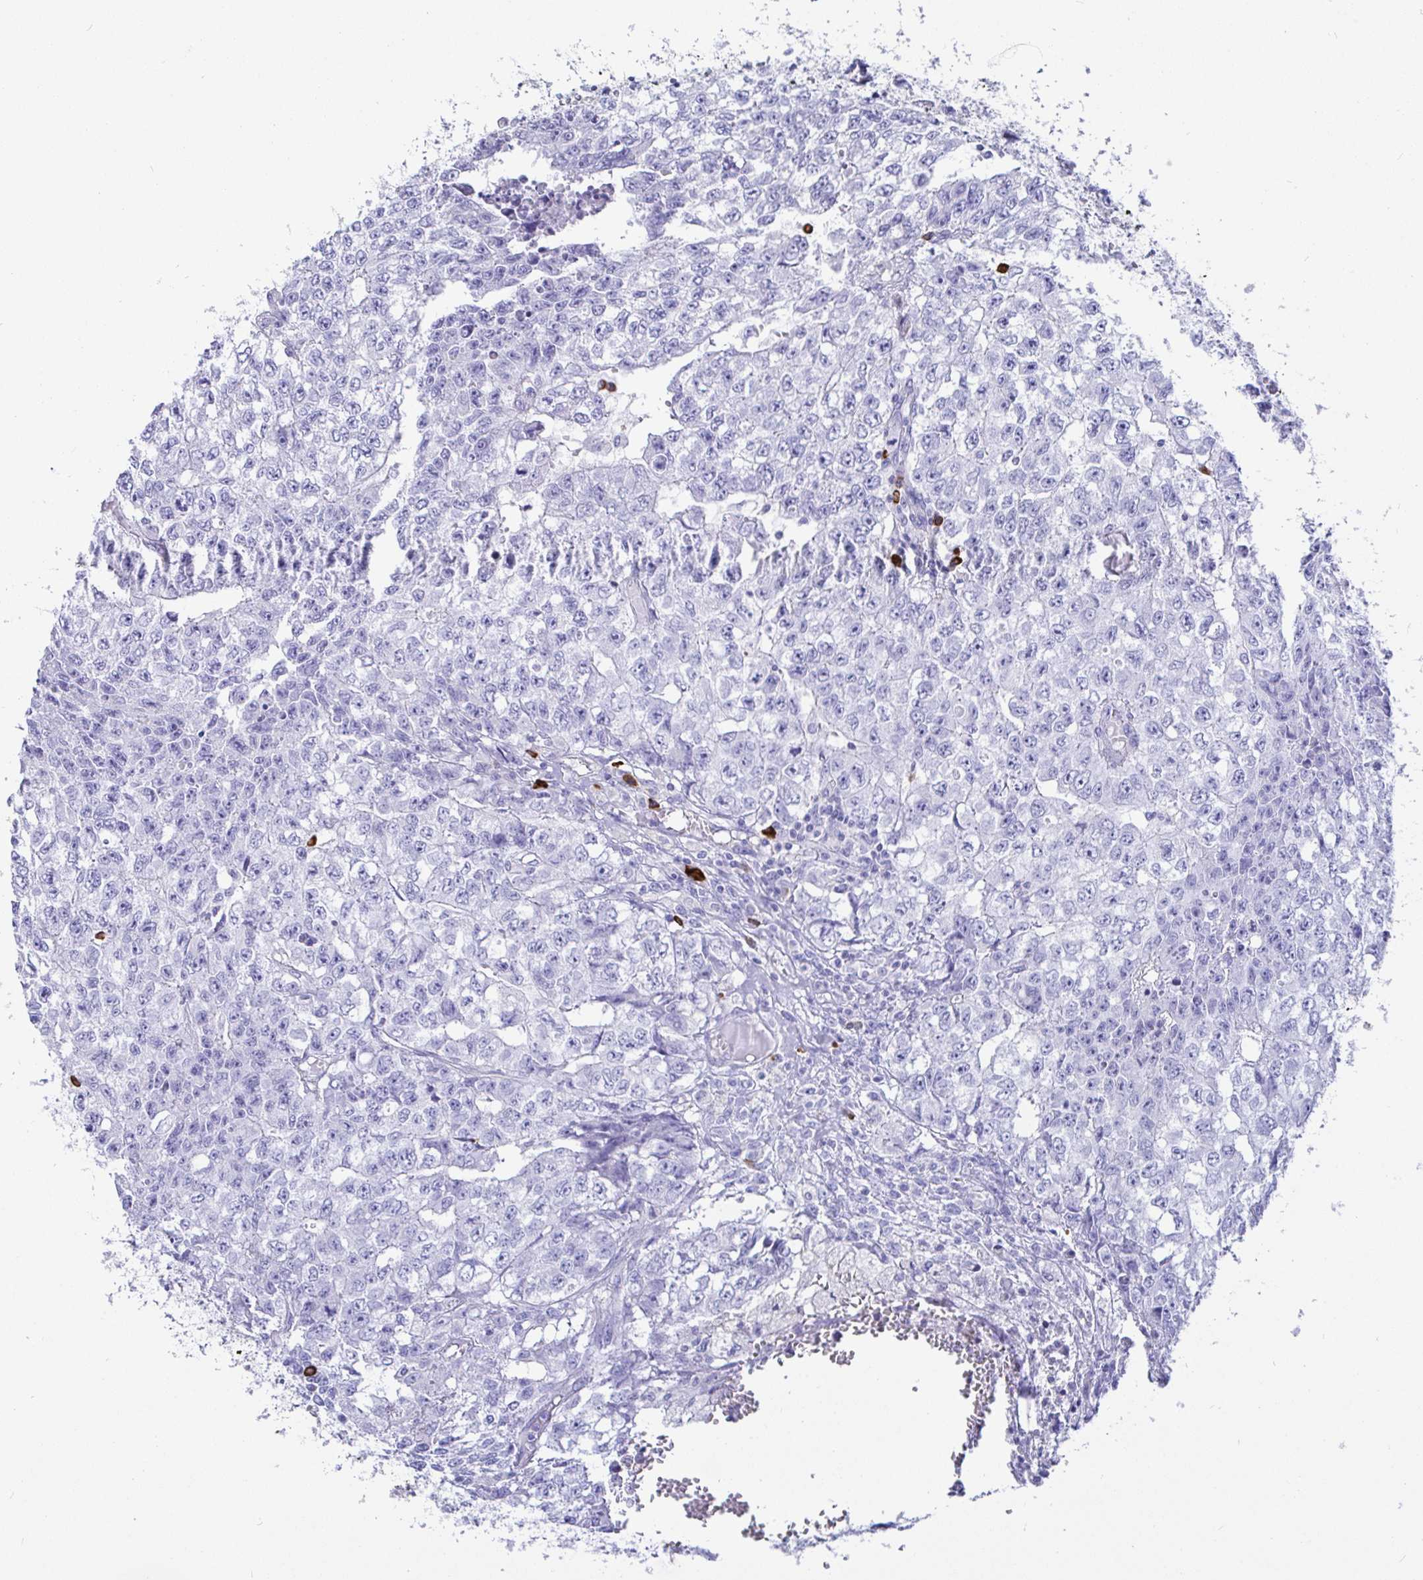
{"staining": {"intensity": "negative", "quantity": "none", "location": "none"}, "tissue": "testis cancer", "cell_type": "Tumor cells", "image_type": "cancer", "snomed": [{"axis": "morphology", "description": "Carcinoma, Embryonal, NOS"}, {"axis": "morphology", "description": "Teratoma, malignant, NOS"}, {"axis": "topography", "description": "Testis"}], "caption": "Human testis cancer (embryonal carcinoma) stained for a protein using IHC reveals no positivity in tumor cells.", "gene": "CCDC62", "patient": {"sex": "male", "age": 24}}